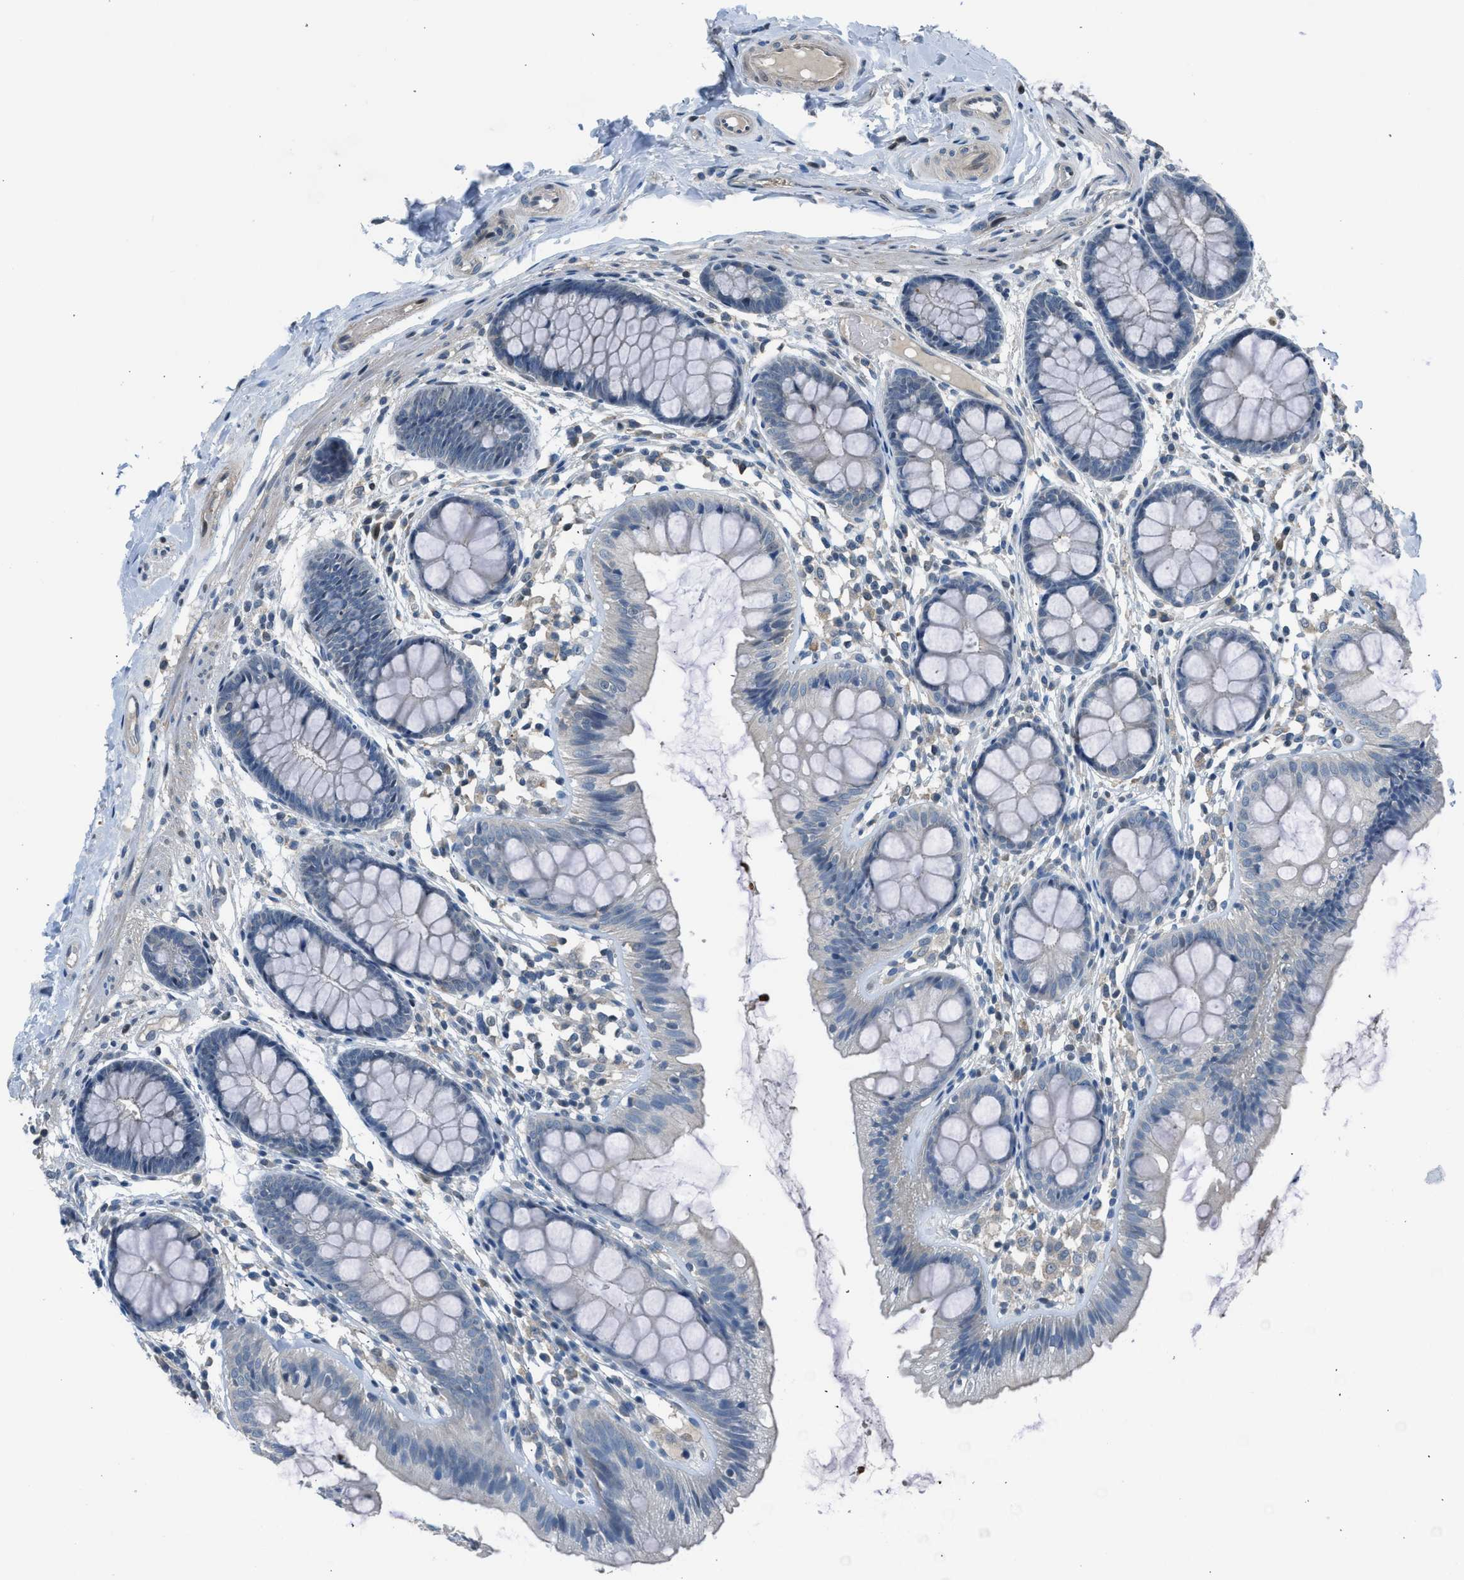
{"staining": {"intensity": "weak", "quantity": "<25%", "location": "cytoplasmic/membranous"}, "tissue": "colon", "cell_type": "Endothelial cells", "image_type": "normal", "snomed": [{"axis": "morphology", "description": "Normal tissue, NOS"}, {"axis": "topography", "description": "Colon"}], "caption": "Immunohistochemical staining of benign colon demonstrates no significant expression in endothelial cells.", "gene": "LMLN", "patient": {"sex": "female", "age": 56}}